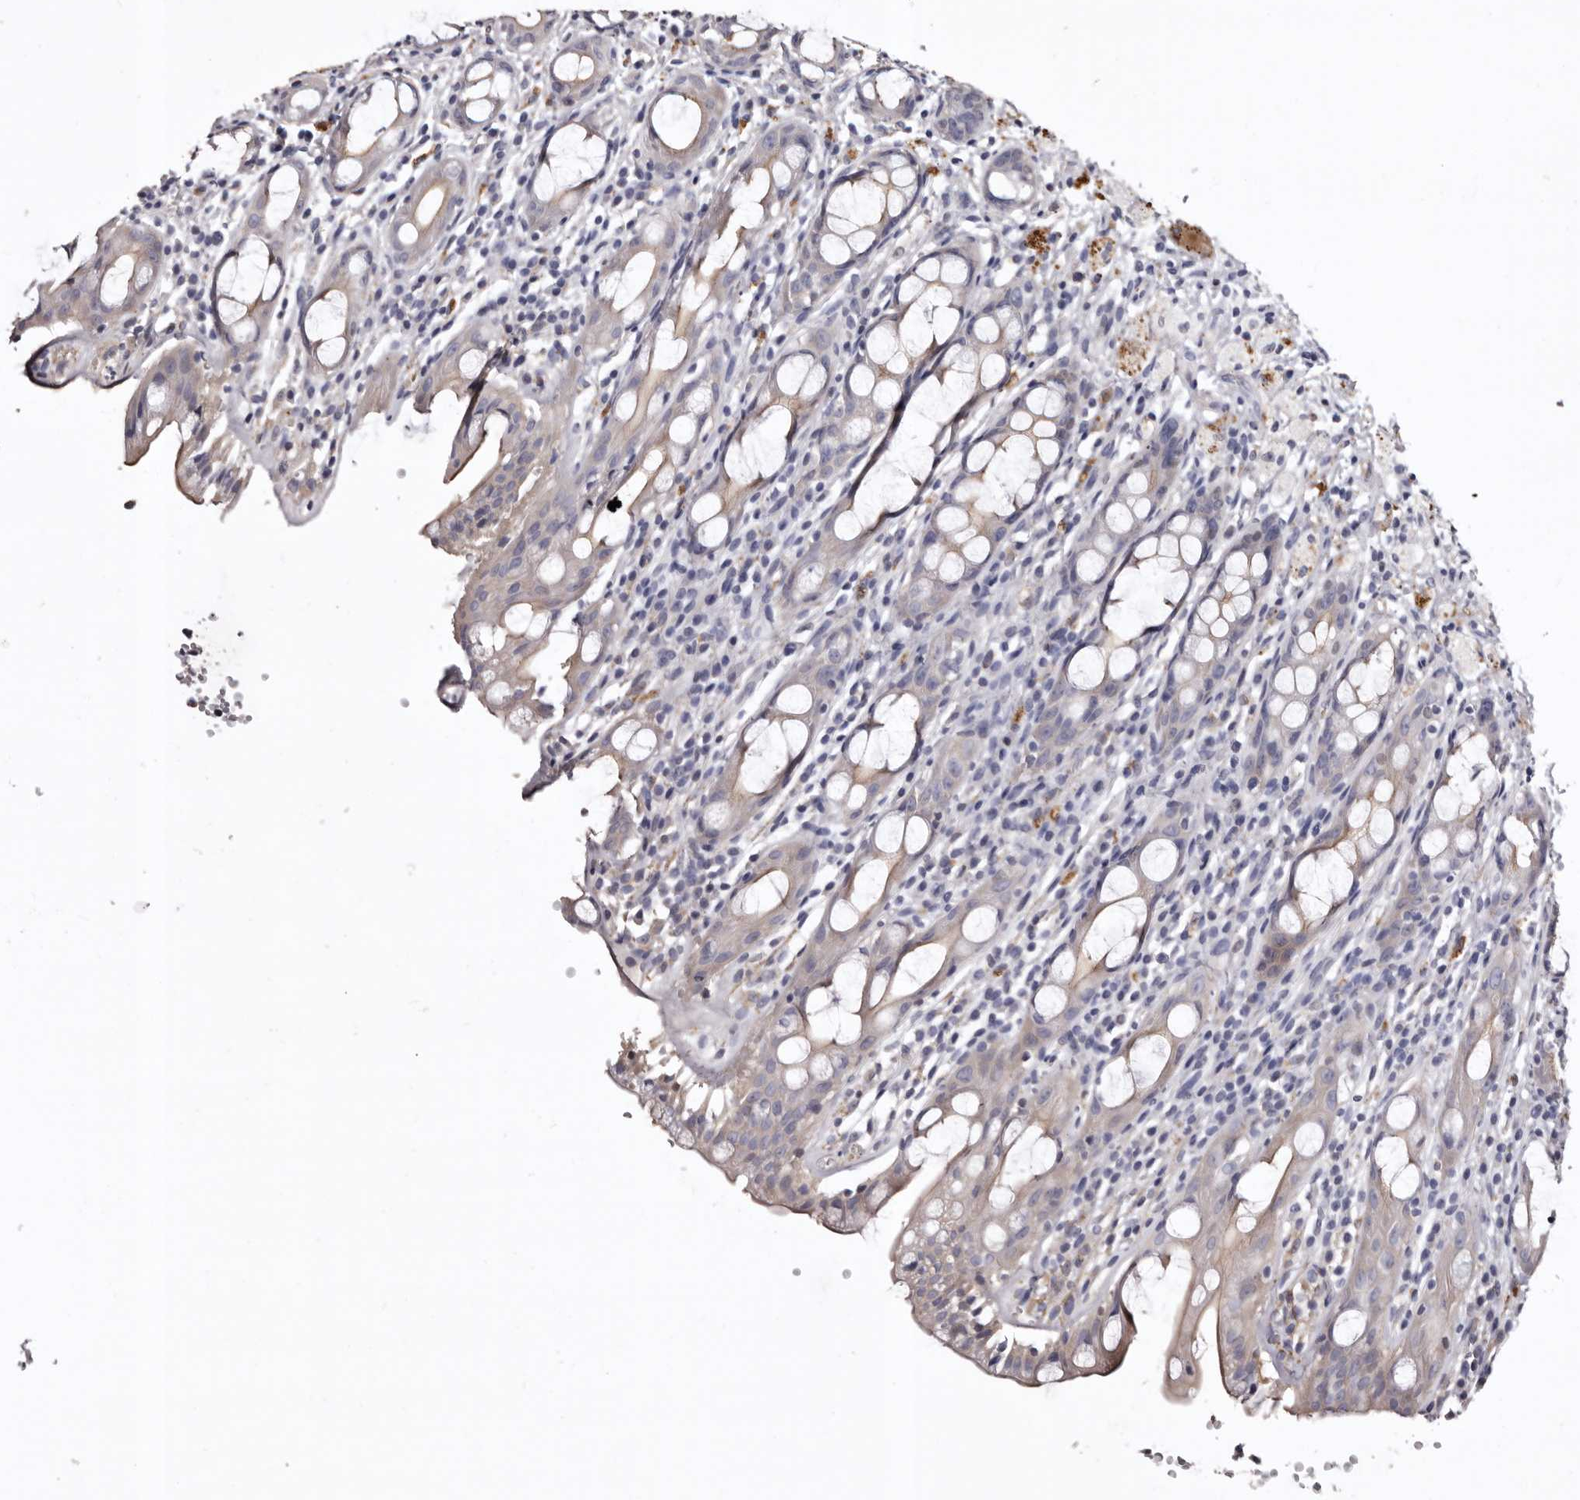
{"staining": {"intensity": "weak", "quantity": "25%-75%", "location": "cytoplasmic/membranous"}, "tissue": "rectum", "cell_type": "Glandular cells", "image_type": "normal", "snomed": [{"axis": "morphology", "description": "Normal tissue, NOS"}, {"axis": "topography", "description": "Rectum"}], "caption": "Immunohistochemistry of unremarkable rectum shows low levels of weak cytoplasmic/membranous expression in approximately 25%-75% of glandular cells. The staining was performed using DAB to visualize the protein expression in brown, while the nuclei were stained in blue with hematoxylin (Magnification: 20x).", "gene": "SLC10A4", "patient": {"sex": "male", "age": 44}}